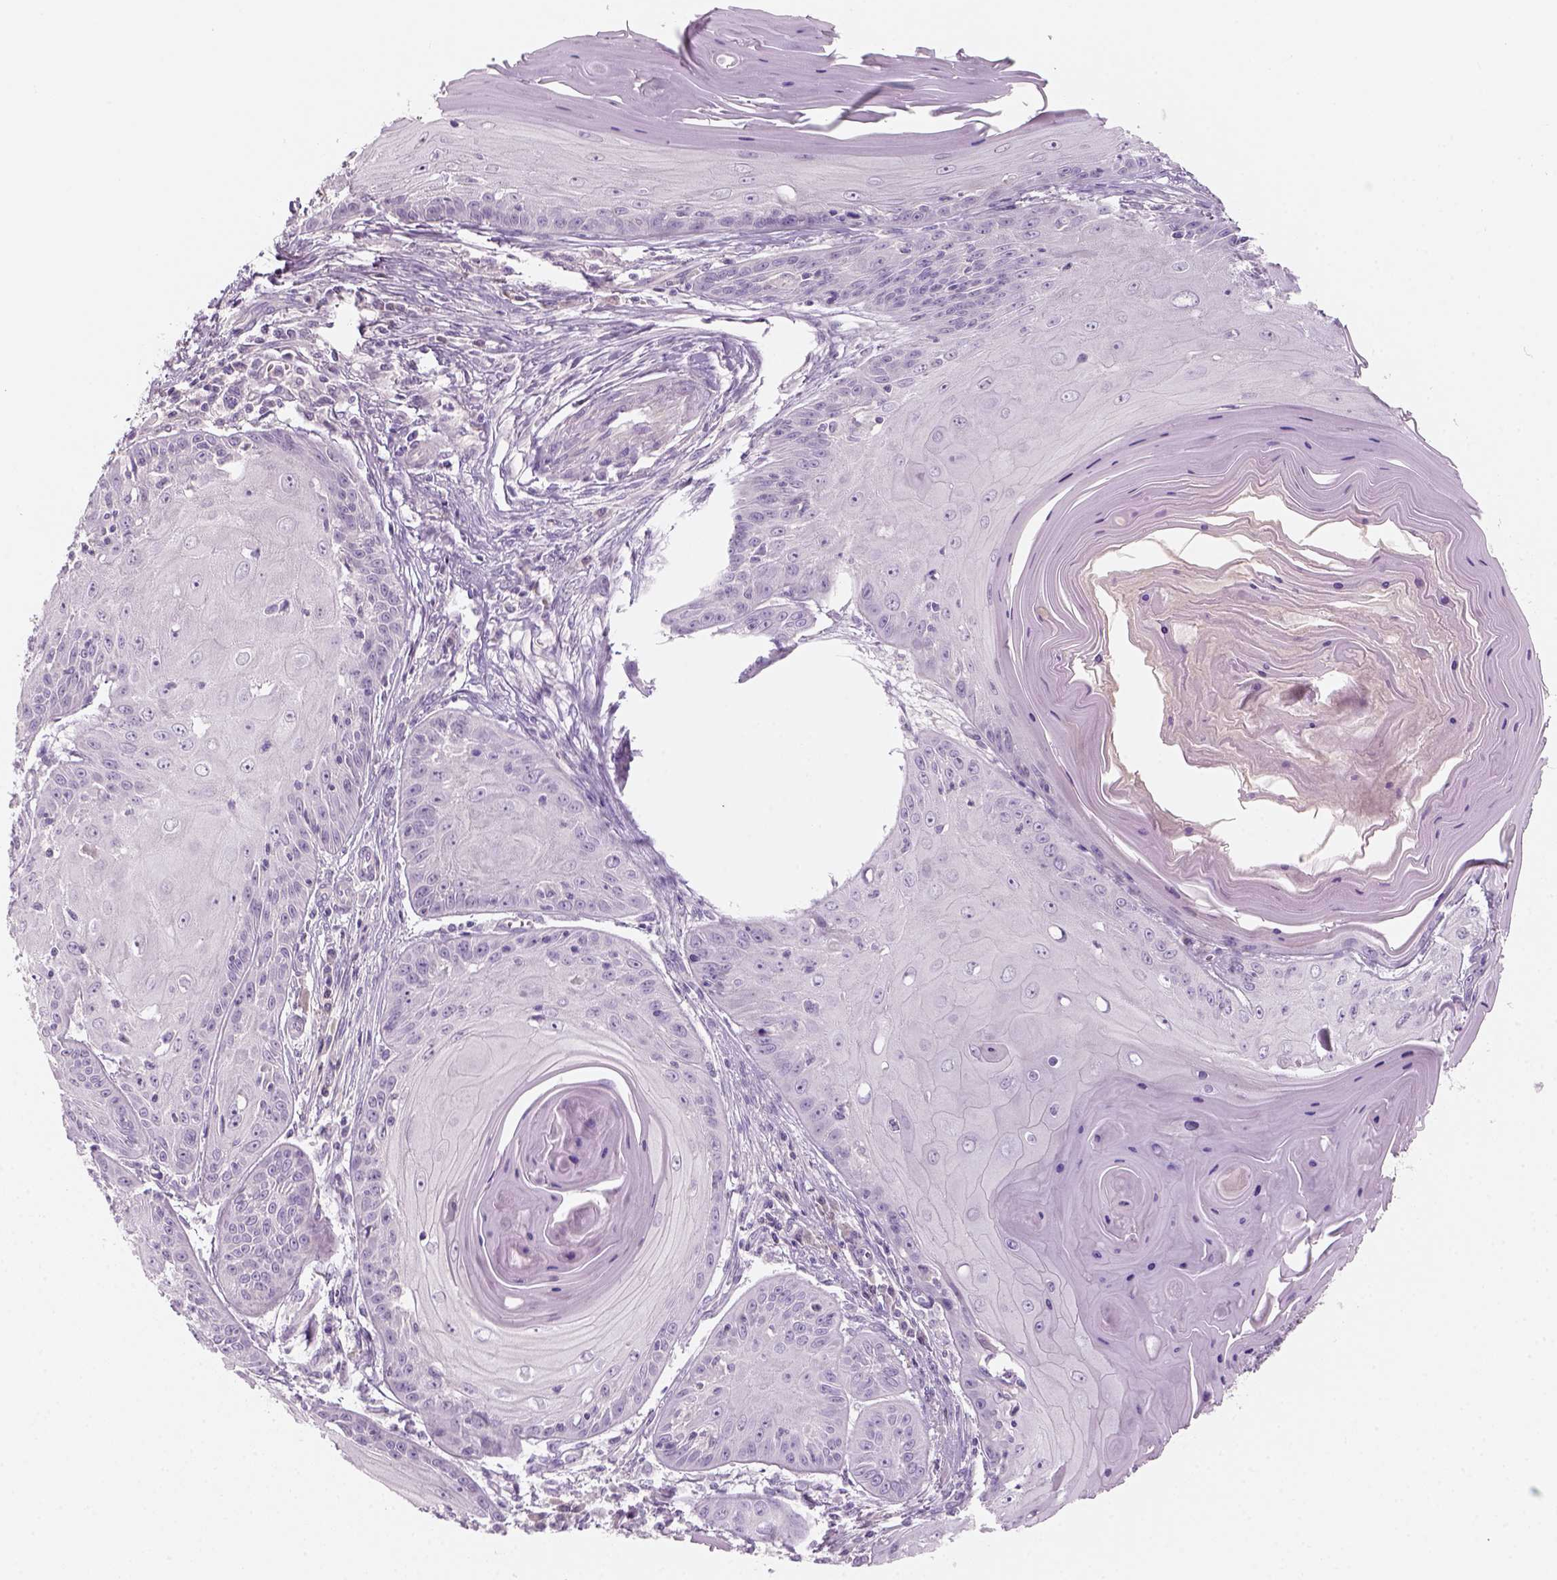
{"staining": {"intensity": "negative", "quantity": "none", "location": "none"}, "tissue": "skin cancer", "cell_type": "Tumor cells", "image_type": "cancer", "snomed": [{"axis": "morphology", "description": "Squamous cell carcinoma, NOS"}, {"axis": "topography", "description": "Skin"}, {"axis": "topography", "description": "Vulva"}], "caption": "Immunohistochemistry histopathology image of neoplastic tissue: squamous cell carcinoma (skin) stained with DAB displays no significant protein expression in tumor cells.", "gene": "KRT25", "patient": {"sex": "female", "age": 85}}